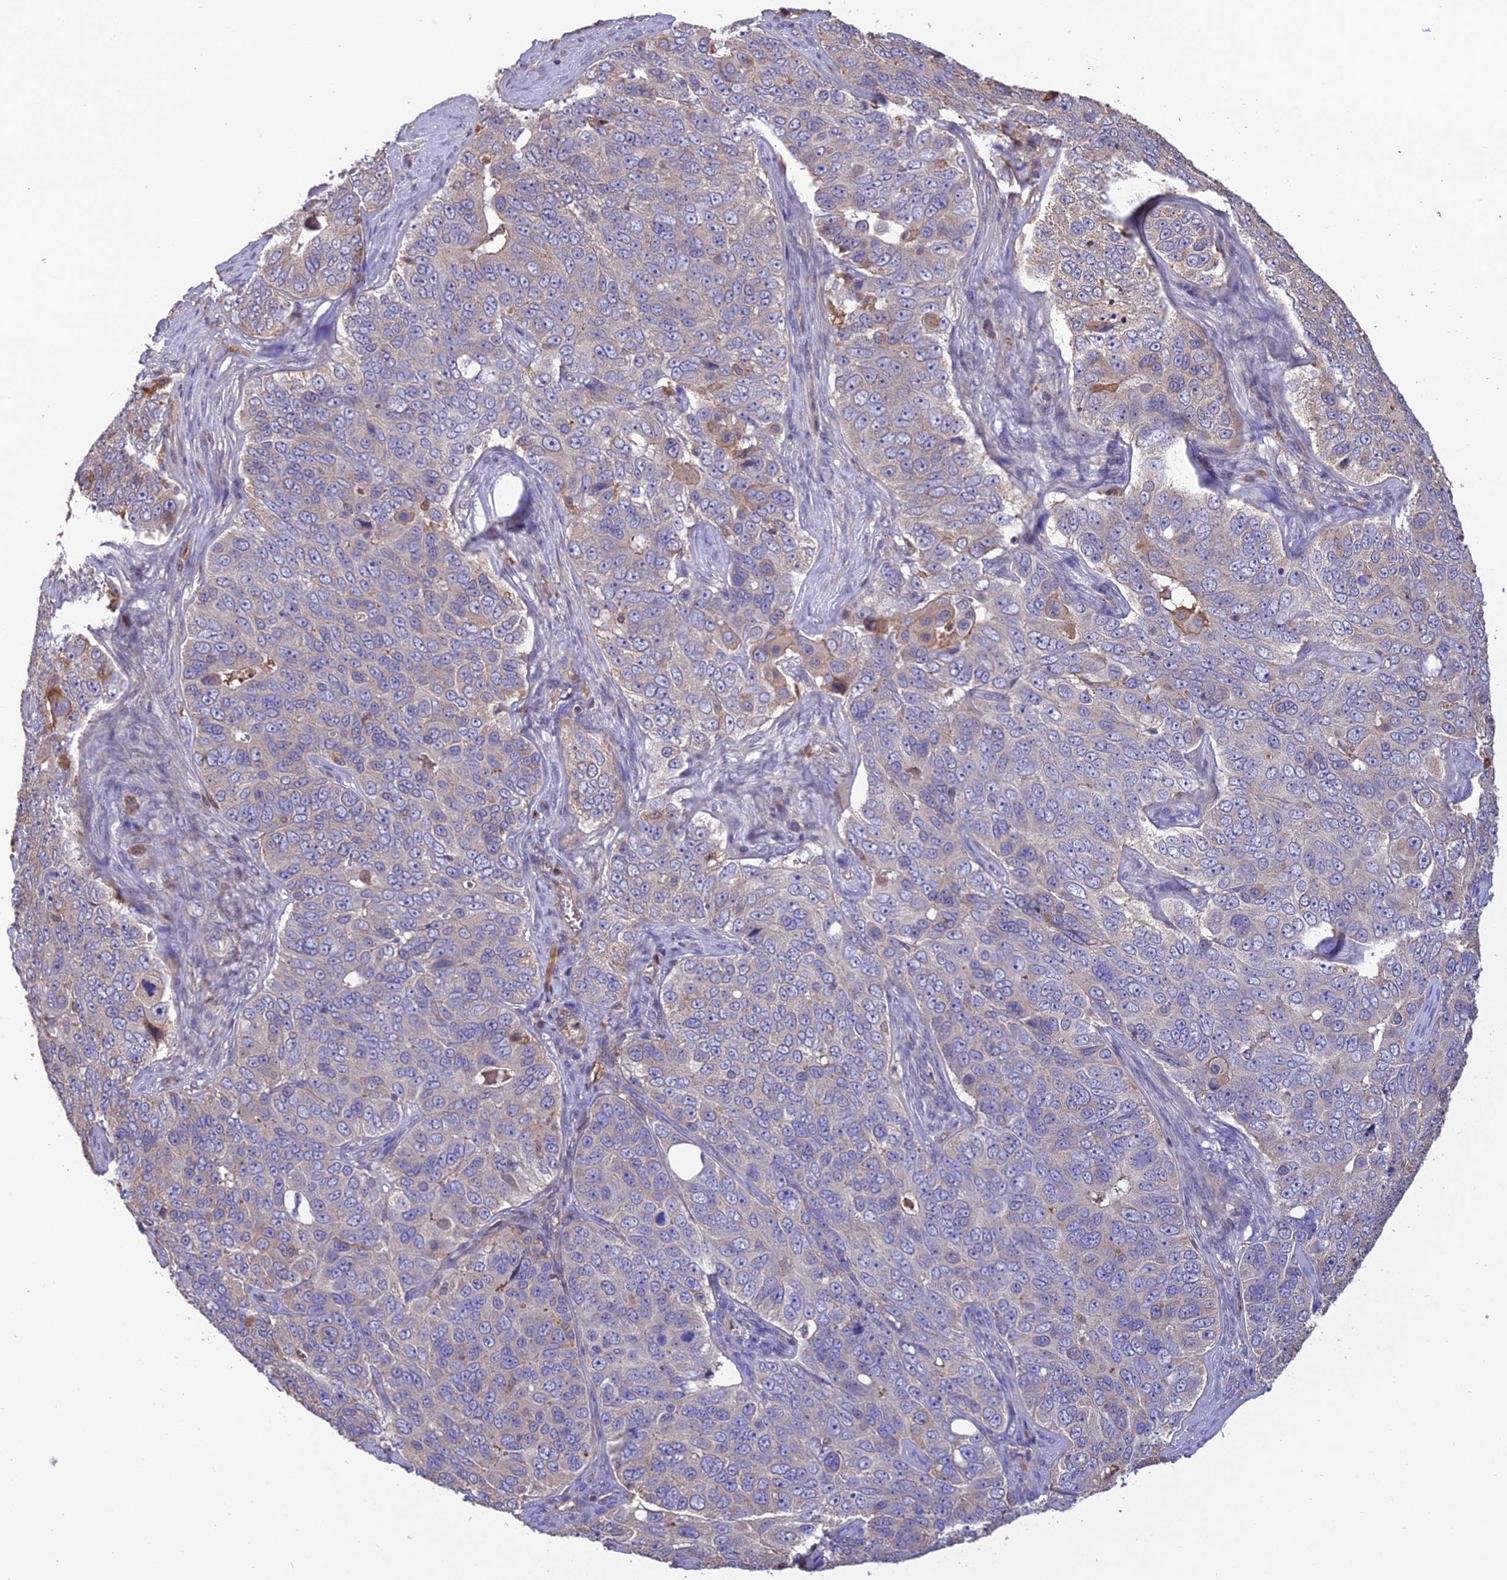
{"staining": {"intensity": "negative", "quantity": "none", "location": "none"}, "tissue": "ovarian cancer", "cell_type": "Tumor cells", "image_type": "cancer", "snomed": [{"axis": "morphology", "description": "Carcinoma, endometroid"}, {"axis": "topography", "description": "Ovary"}], "caption": "Ovarian cancer (endometroid carcinoma) was stained to show a protein in brown. There is no significant staining in tumor cells. (DAB (3,3'-diaminobenzidine) immunohistochemistry visualized using brightfield microscopy, high magnification).", "gene": "MIOS", "patient": {"sex": "female", "age": 51}}